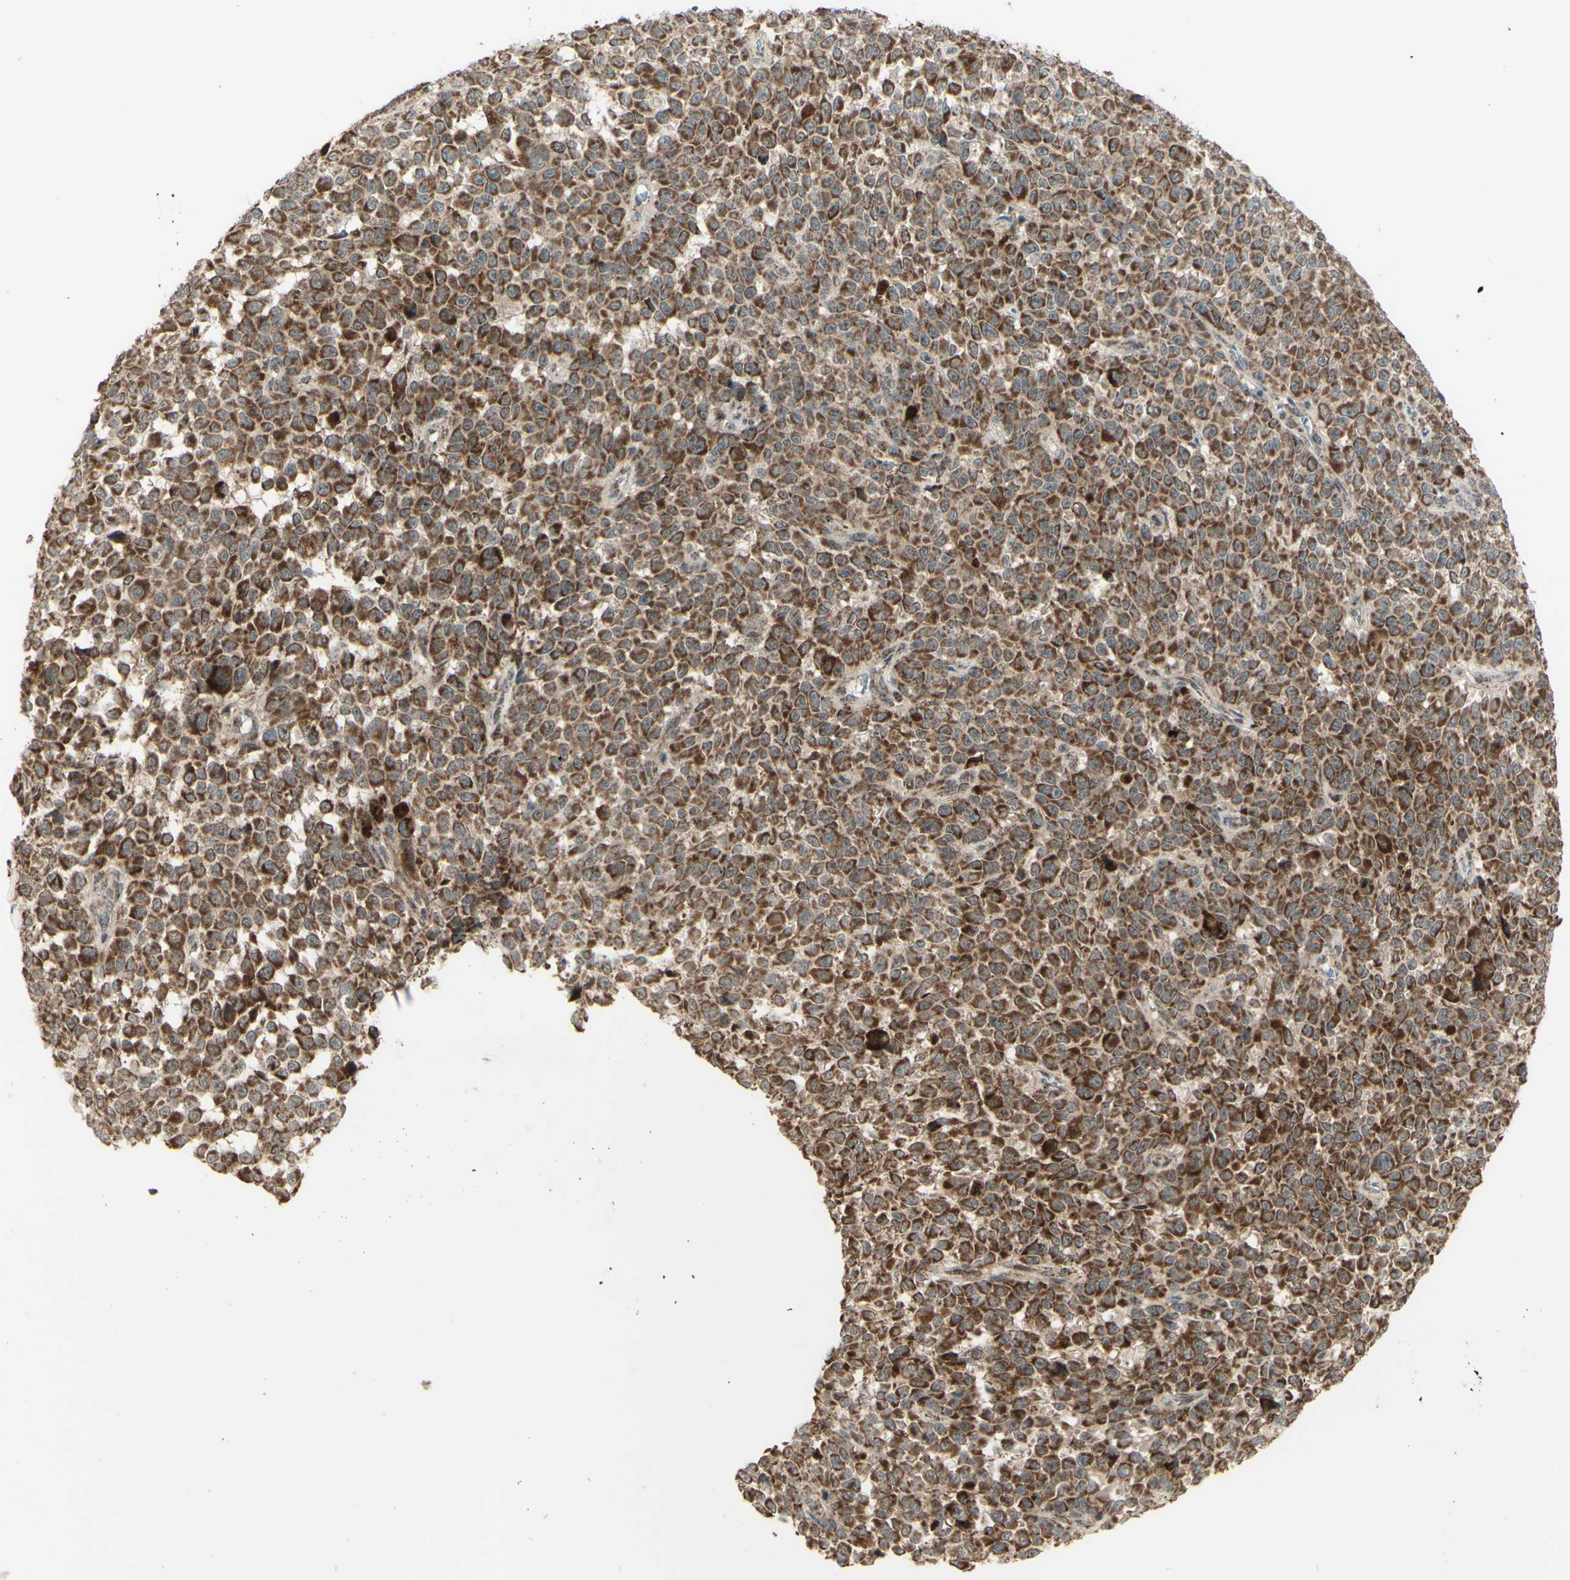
{"staining": {"intensity": "strong", "quantity": ">75%", "location": "cytoplasmic/membranous"}, "tissue": "melanoma", "cell_type": "Tumor cells", "image_type": "cancer", "snomed": [{"axis": "morphology", "description": "Malignant melanoma, NOS"}, {"axis": "topography", "description": "Skin"}], "caption": "A high-resolution image shows immunohistochemistry staining of malignant melanoma, which shows strong cytoplasmic/membranous positivity in about >75% of tumor cells.", "gene": "DHRS3", "patient": {"sex": "female", "age": 82}}